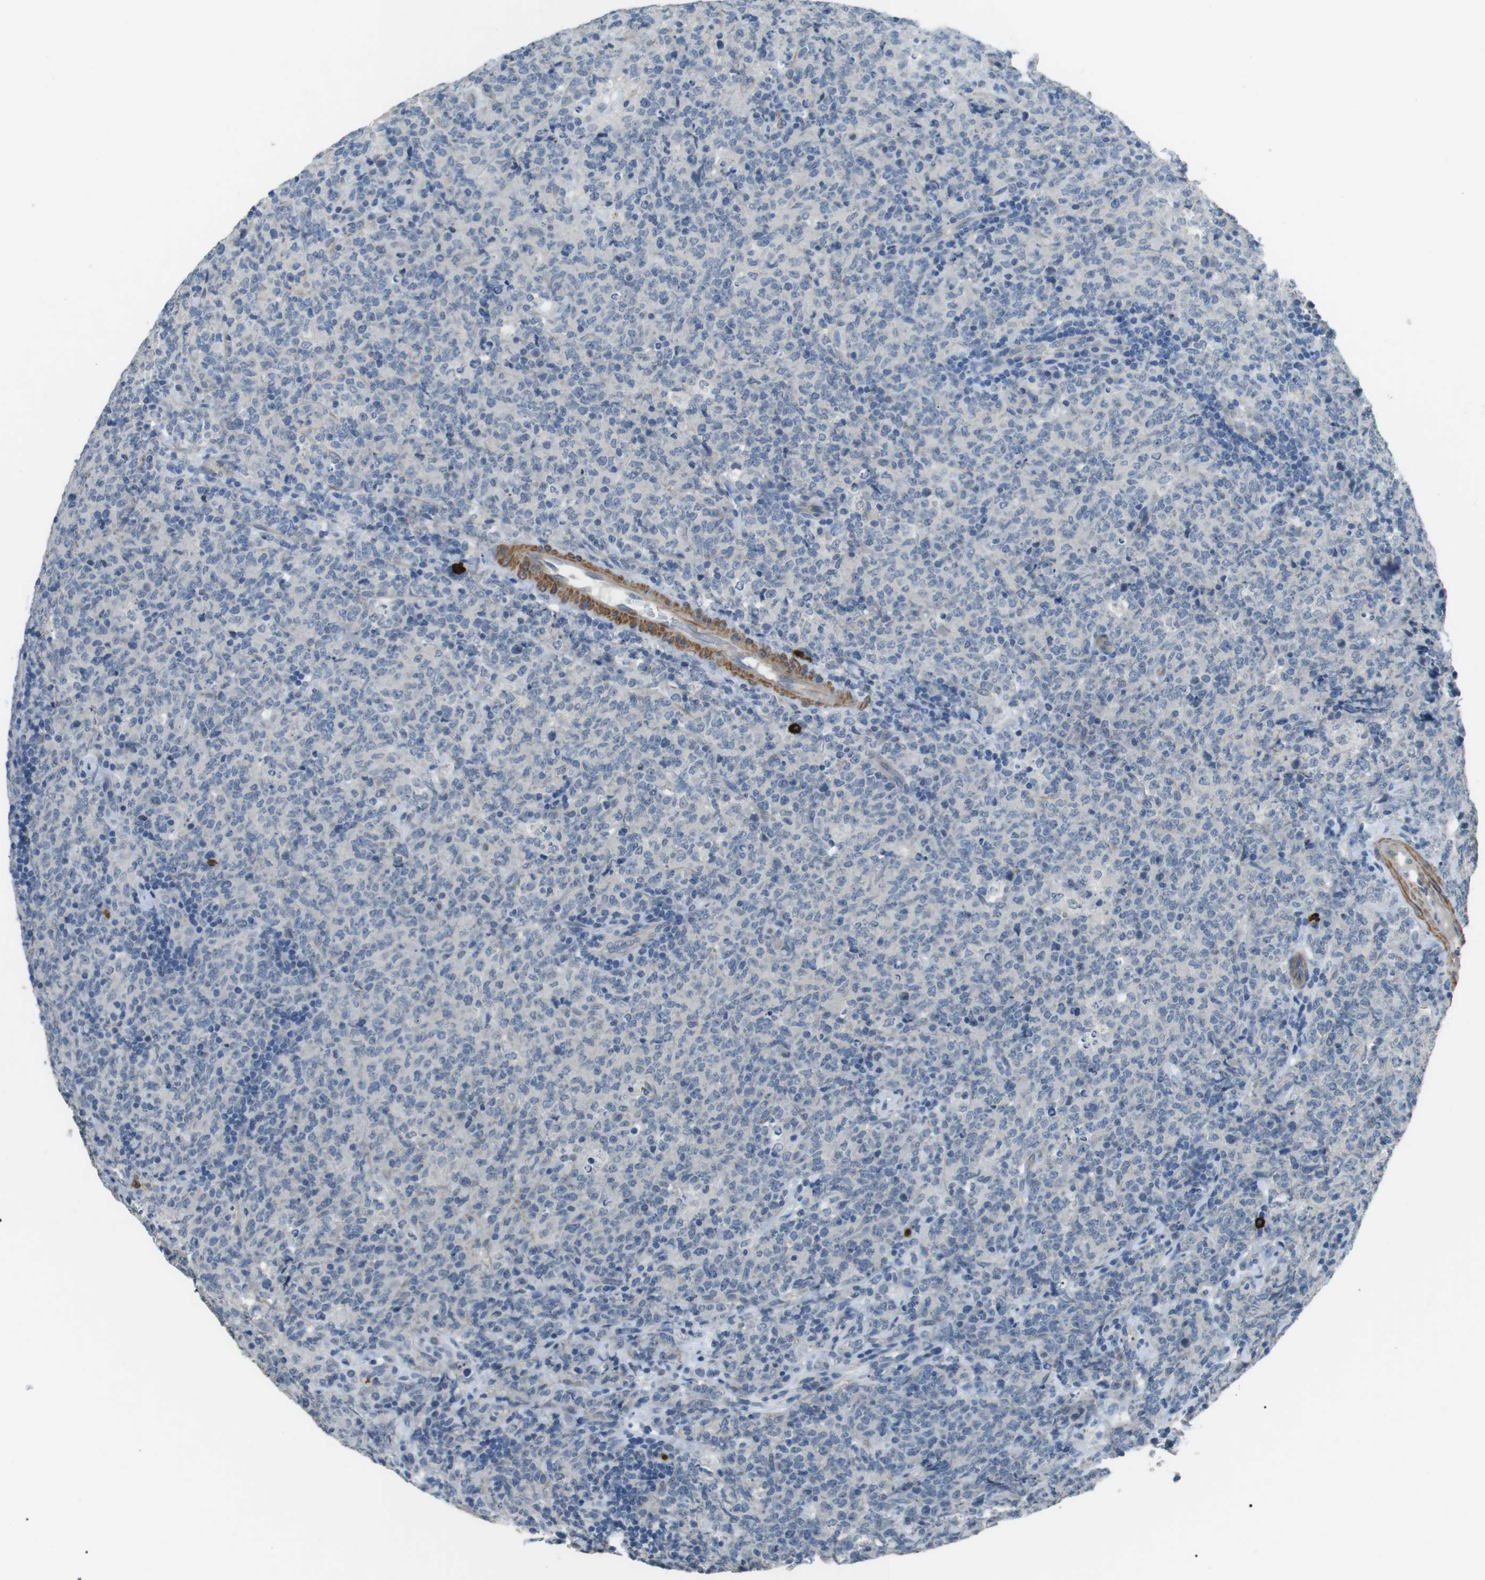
{"staining": {"intensity": "negative", "quantity": "none", "location": "none"}, "tissue": "lymphoma", "cell_type": "Tumor cells", "image_type": "cancer", "snomed": [{"axis": "morphology", "description": "Malignant lymphoma, non-Hodgkin's type, High grade"}, {"axis": "topography", "description": "Tonsil"}], "caption": "Tumor cells are negative for brown protein staining in high-grade malignant lymphoma, non-Hodgkin's type.", "gene": "GZMM", "patient": {"sex": "female", "age": 36}}